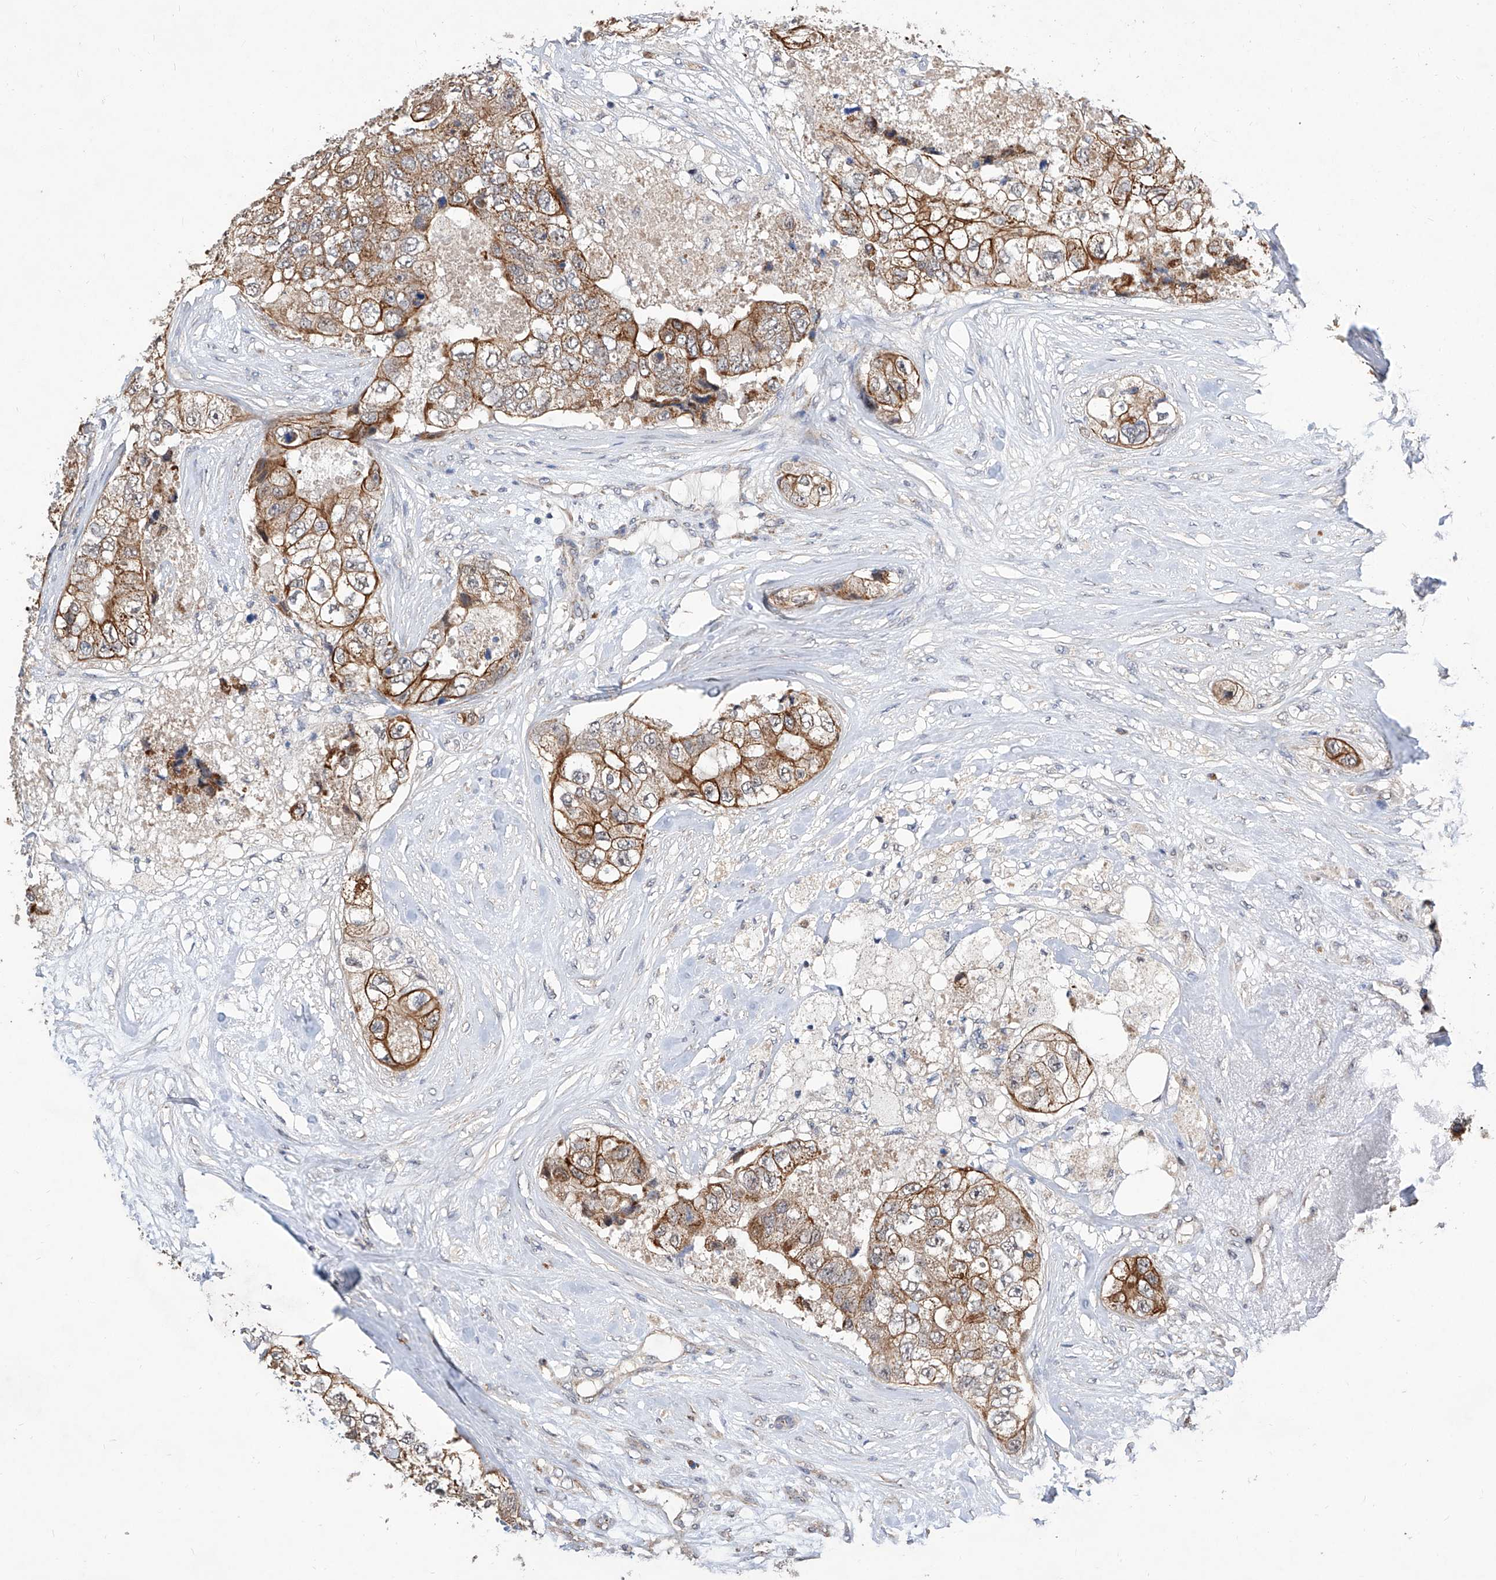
{"staining": {"intensity": "moderate", "quantity": ">75%", "location": "cytoplasmic/membranous"}, "tissue": "breast cancer", "cell_type": "Tumor cells", "image_type": "cancer", "snomed": [{"axis": "morphology", "description": "Duct carcinoma"}, {"axis": "topography", "description": "Breast"}], "caption": "Immunohistochemical staining of breast cancer shows medium levels of moderate cytoplasmic/membranous protein expression in approximately >75% of tumor cells.", "gene": "MFSD4B", "patient": {"sex": "female", "age": 62}}